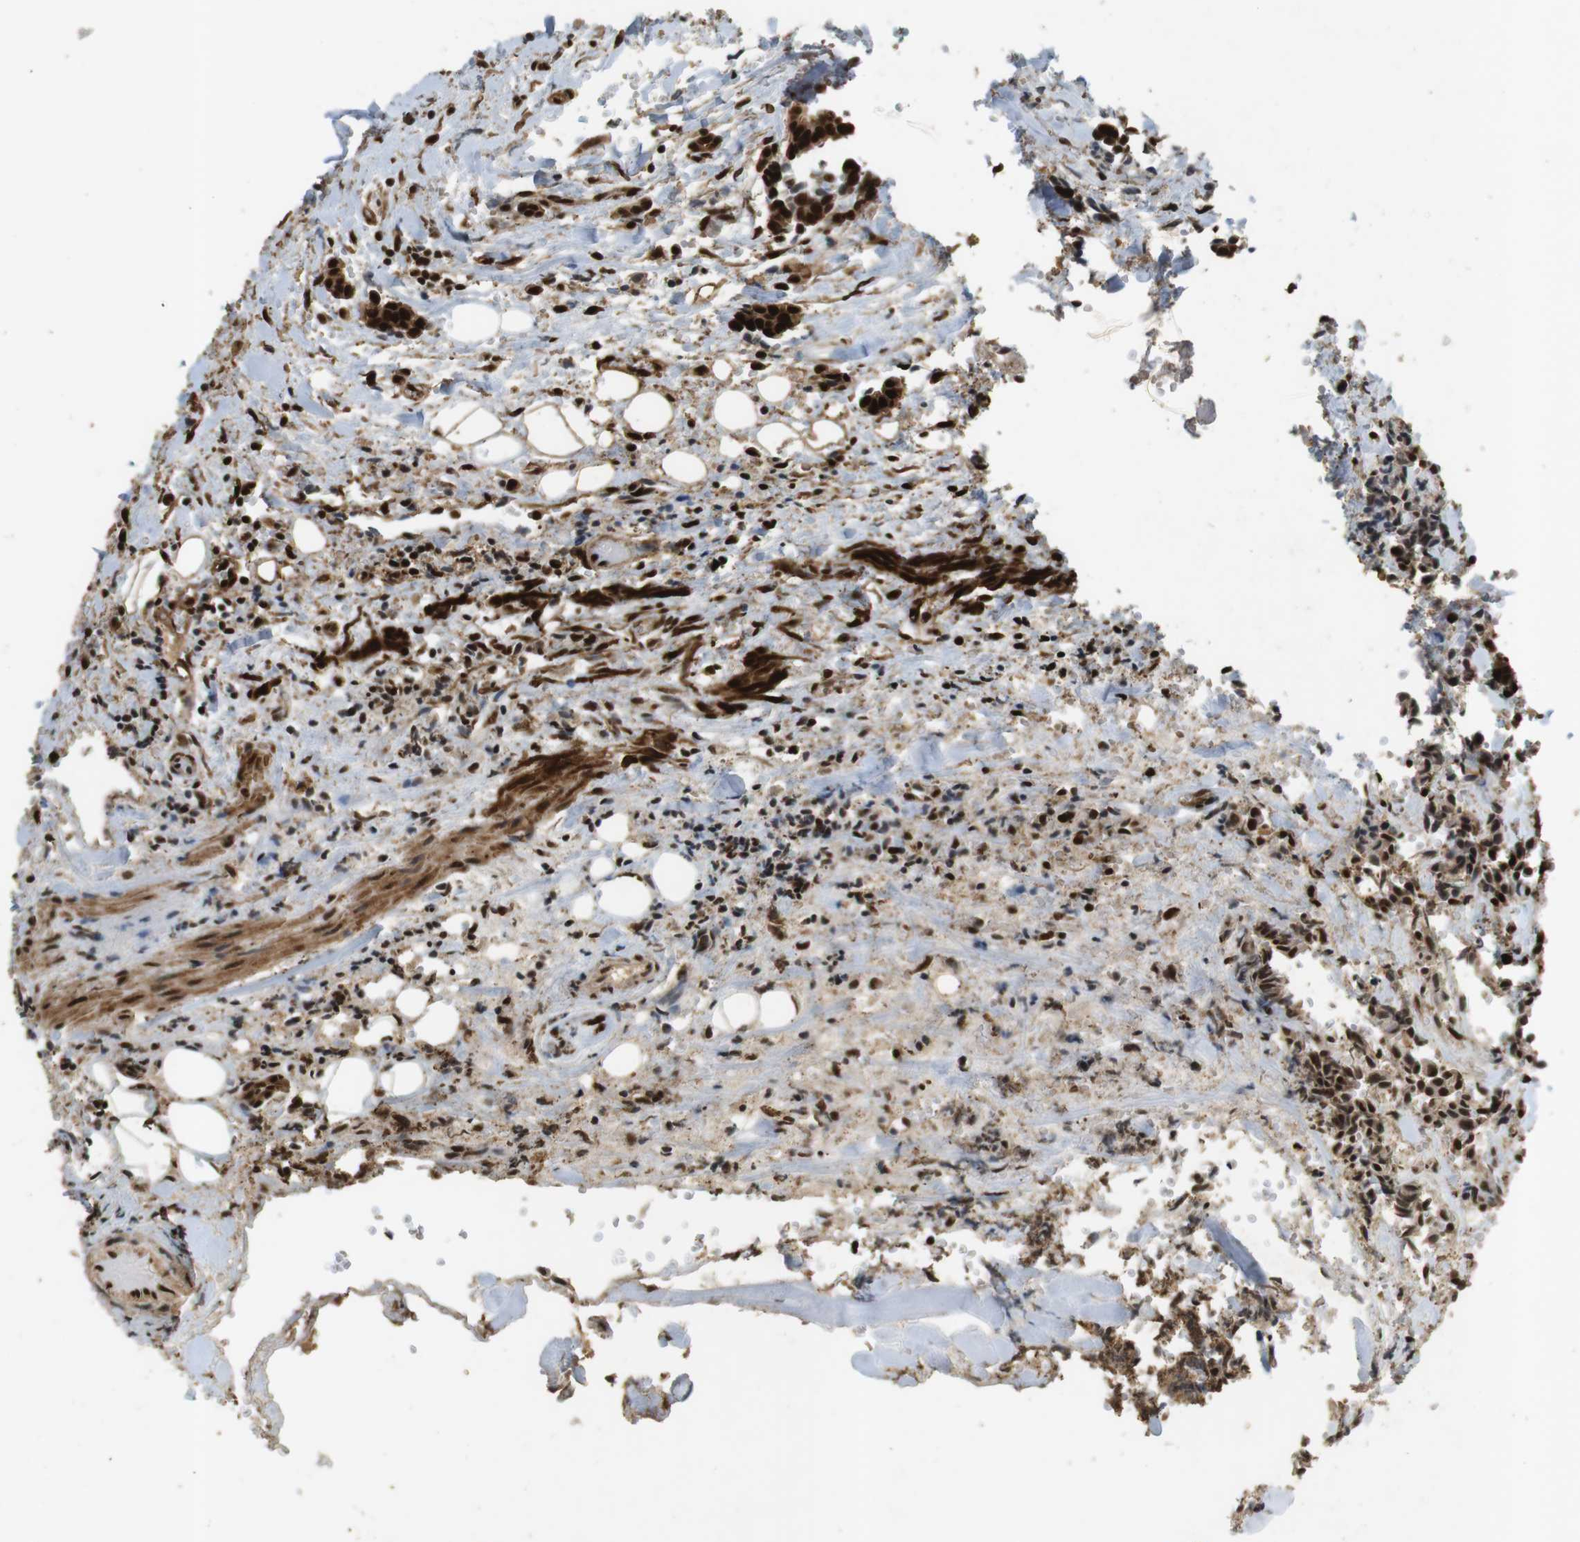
{"staining": {"intensity": "strong", "quantity": ">75%", "location": "cytoplasmic/membranous,nuclear"}, "tissue": "head and neck cancer", "cell_type": "Tumor cells", "image_type": "cancer", "snomed": [{"axis": "morphology", "description": "Adenocarcinoma, NOS"}, {"axis": "topography", "description": "Salivary gland"}, {"axis": "topography", "description": "Head-Neck"}], "caption": "An image of head and neck adenocarcinoma stained for a protein reveals strong cytoplasmic/membranous and nuclear brown staining in tumor cells.", "gene": "GATA4", "patient": {"sex": "female", "age": 59}}